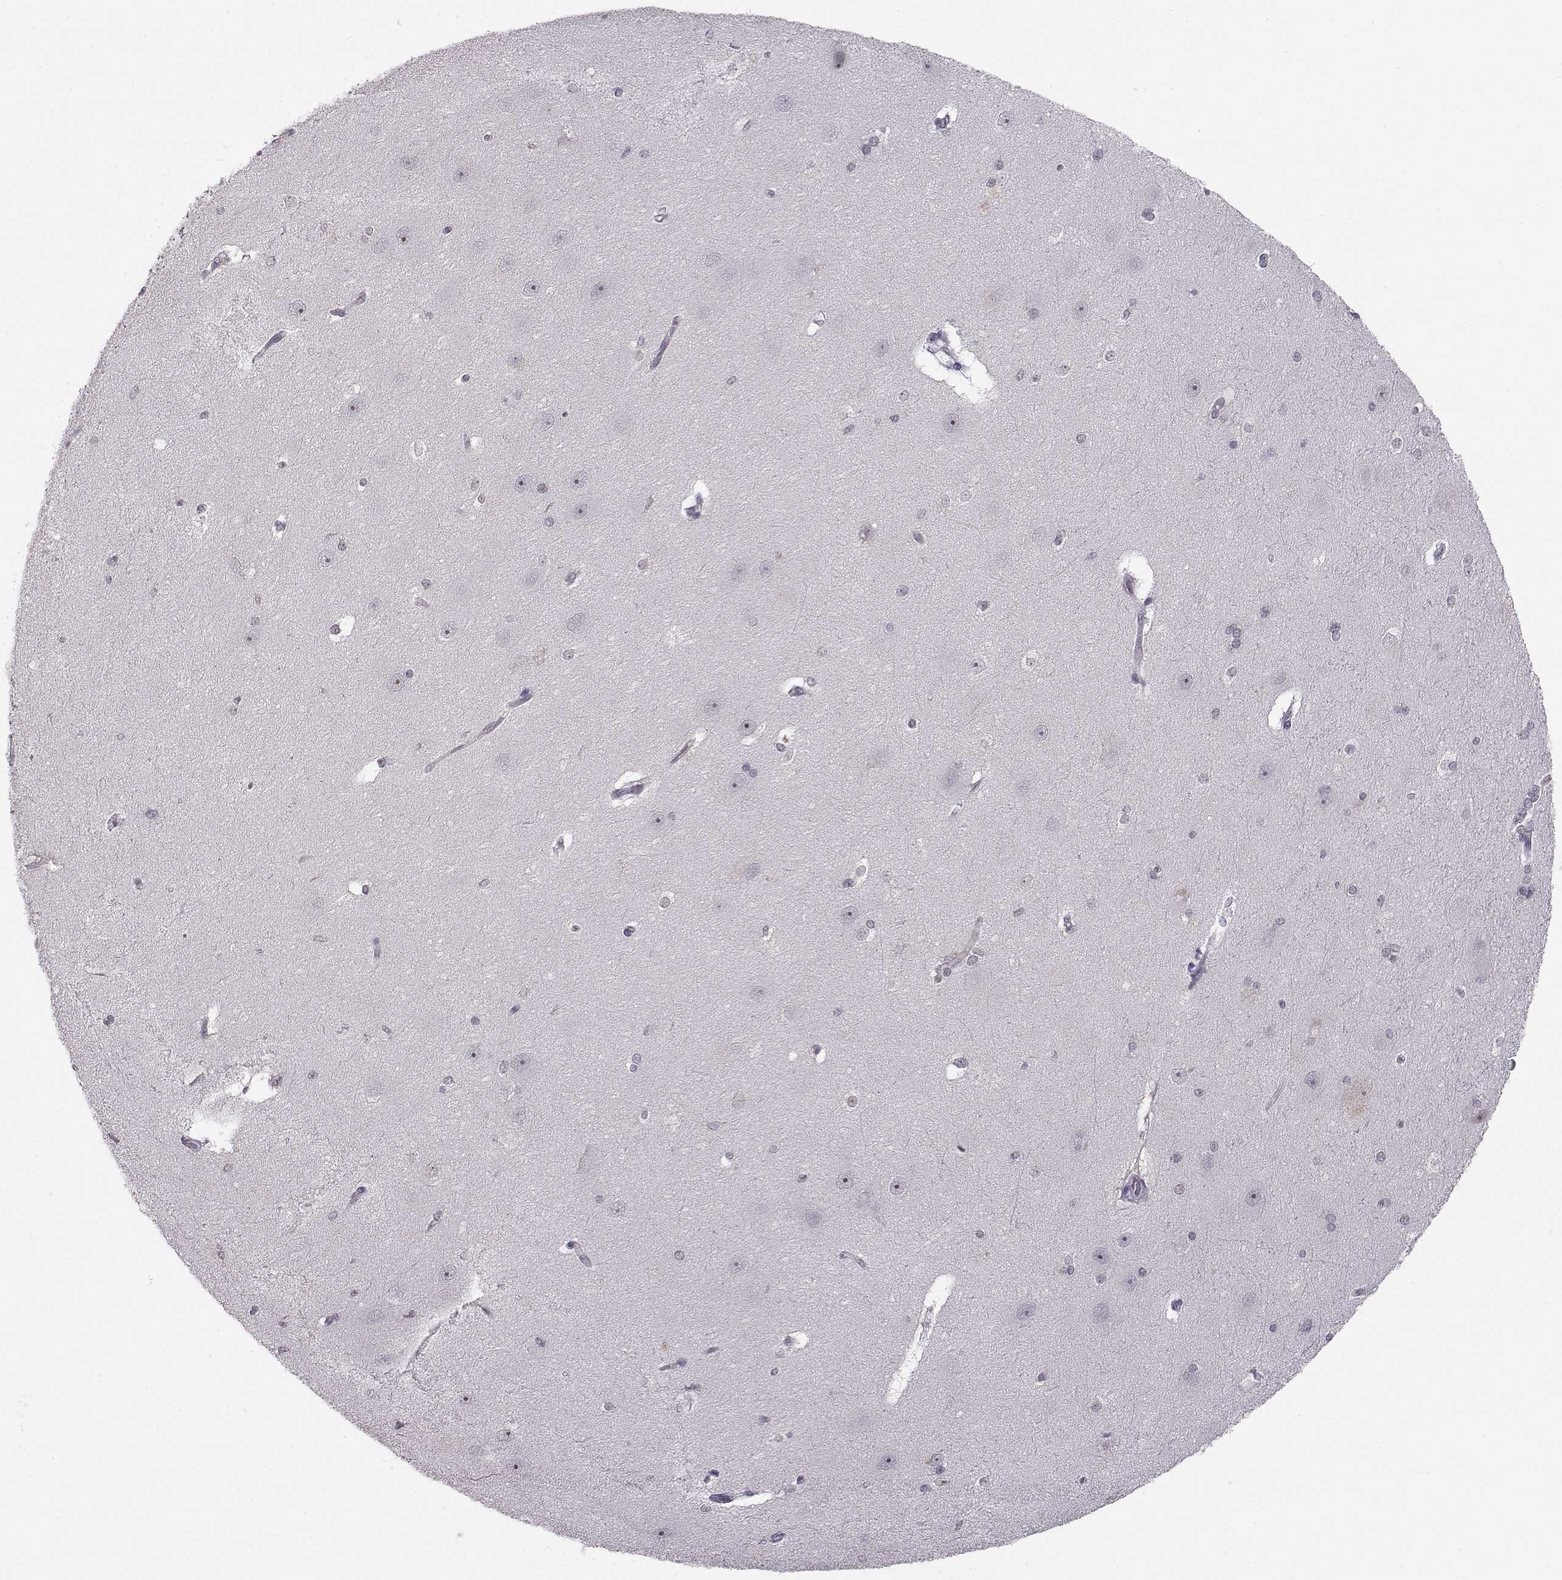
{"staining": {"intensity": "negative", "quantity": "none", "location": "none"}, "tissue": "hippocampus", "cell_type": "Glial cells", "image_type": "normal", "snomed": [{"axis": "morphology", "description": "Normal tissue, NOS"}, {"axis": "topography", "description": "Cerebral cortex"}, {"axis": "topography", "description": "Hippocampus"}], "caption": "IHC micrograph of unremarkable hippocampus: hippocampus stained with DAB (3,3'-diaminobenzidine) demonstrates no significant protein expression in glial cells. Brightfield microscopy of immunohistochemistry stained with DAB (brown) and hematoxylin (blue), captured at high magnification.", "gene": "KIF13B", "patient": {"sex": "female", "age": 19}}